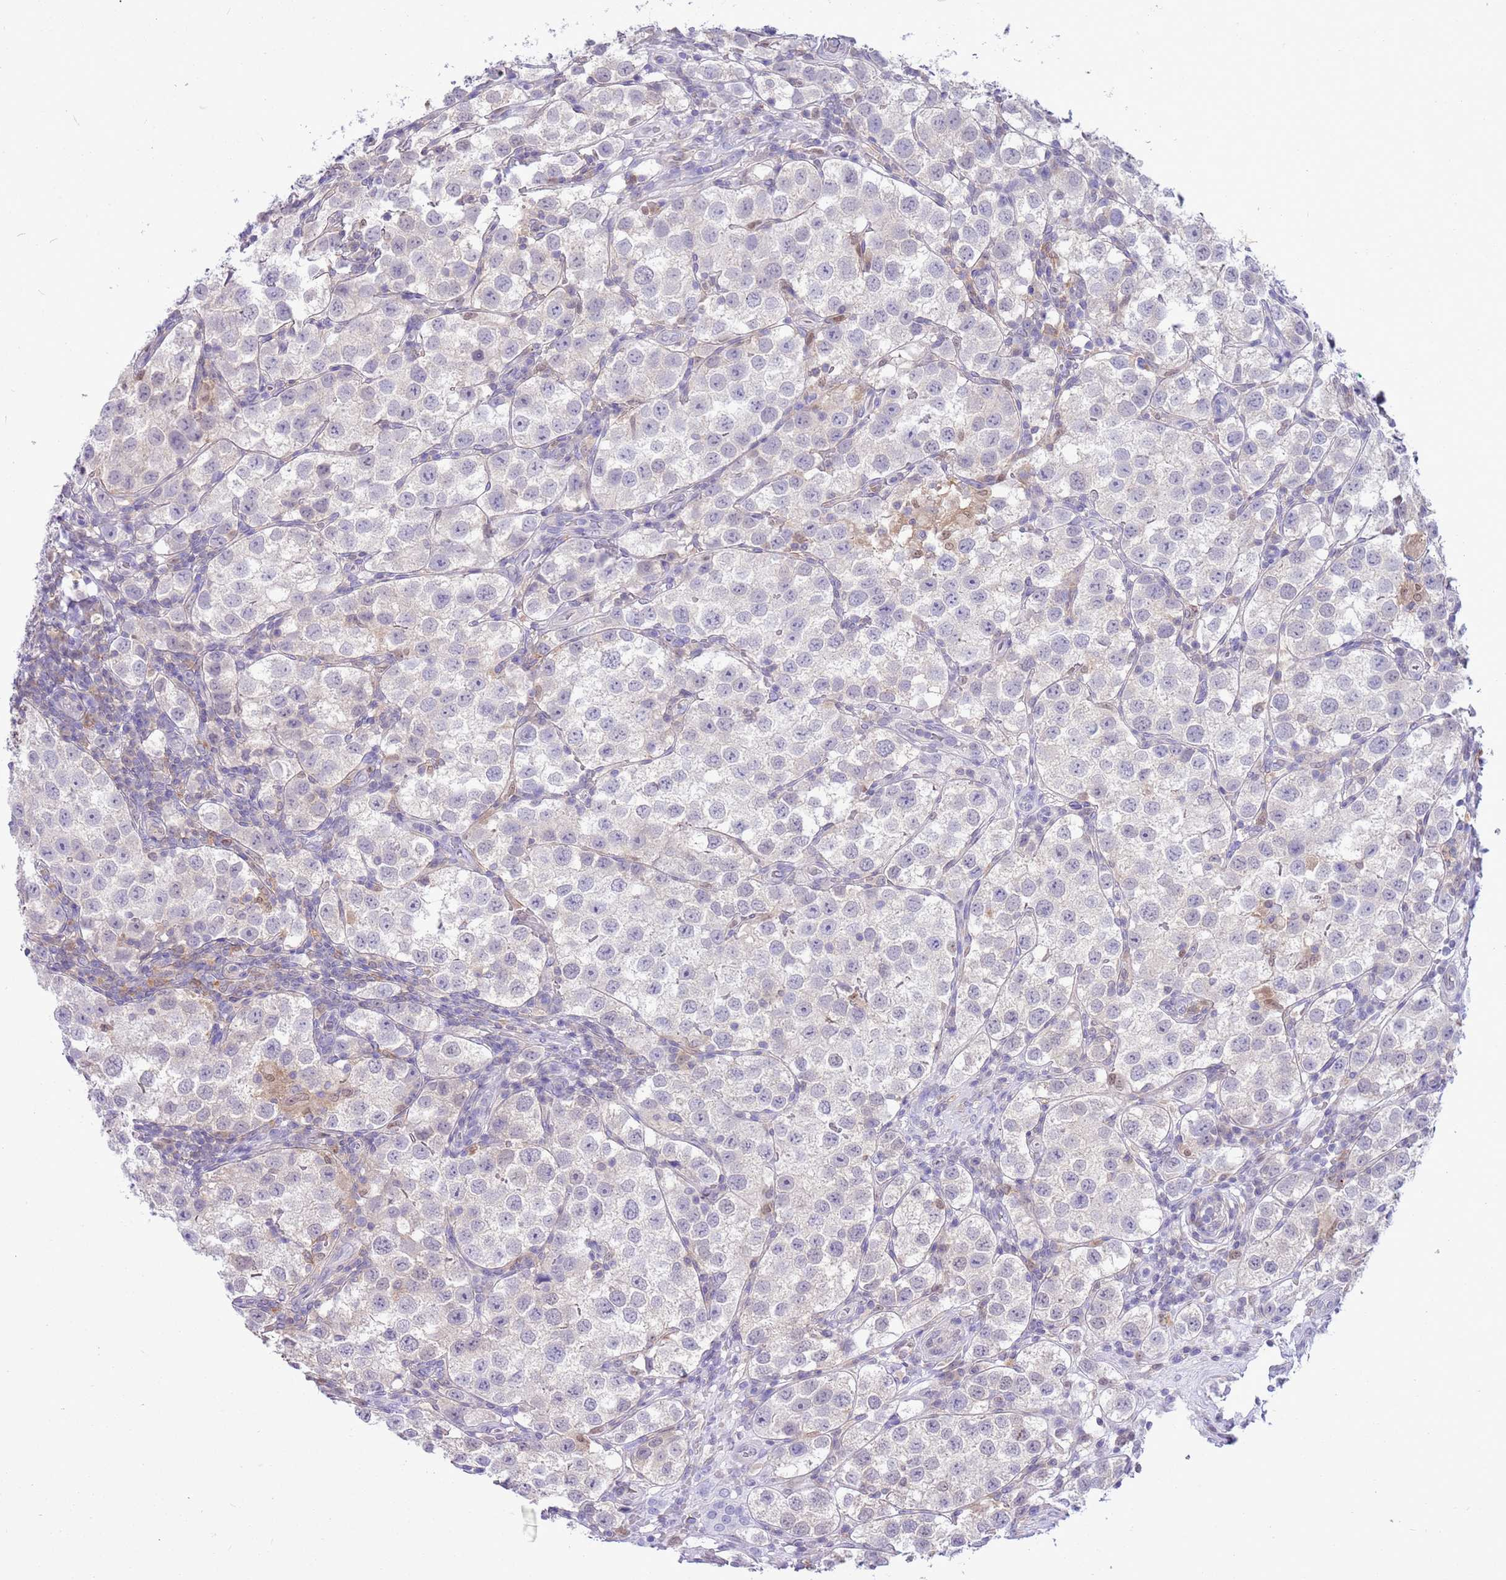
{"staining": {"intensity": "negative", "quantity": "none", "location": "none"}, "tissue": "testis cancer", "cell_type": "Tumor cells", "image_type": "cancer", "snomed": [{"axis": "morphology", "description": "Seminoma, NOS"}, {"axis": "topography", "description": "Testis"}], "caption": "The IHC micrograph has no significant positivity in tumor cells of testis cancer (seminoma) tissue.", "gene": "DDI2", "patient": {"sex": "male", "age": 37}}